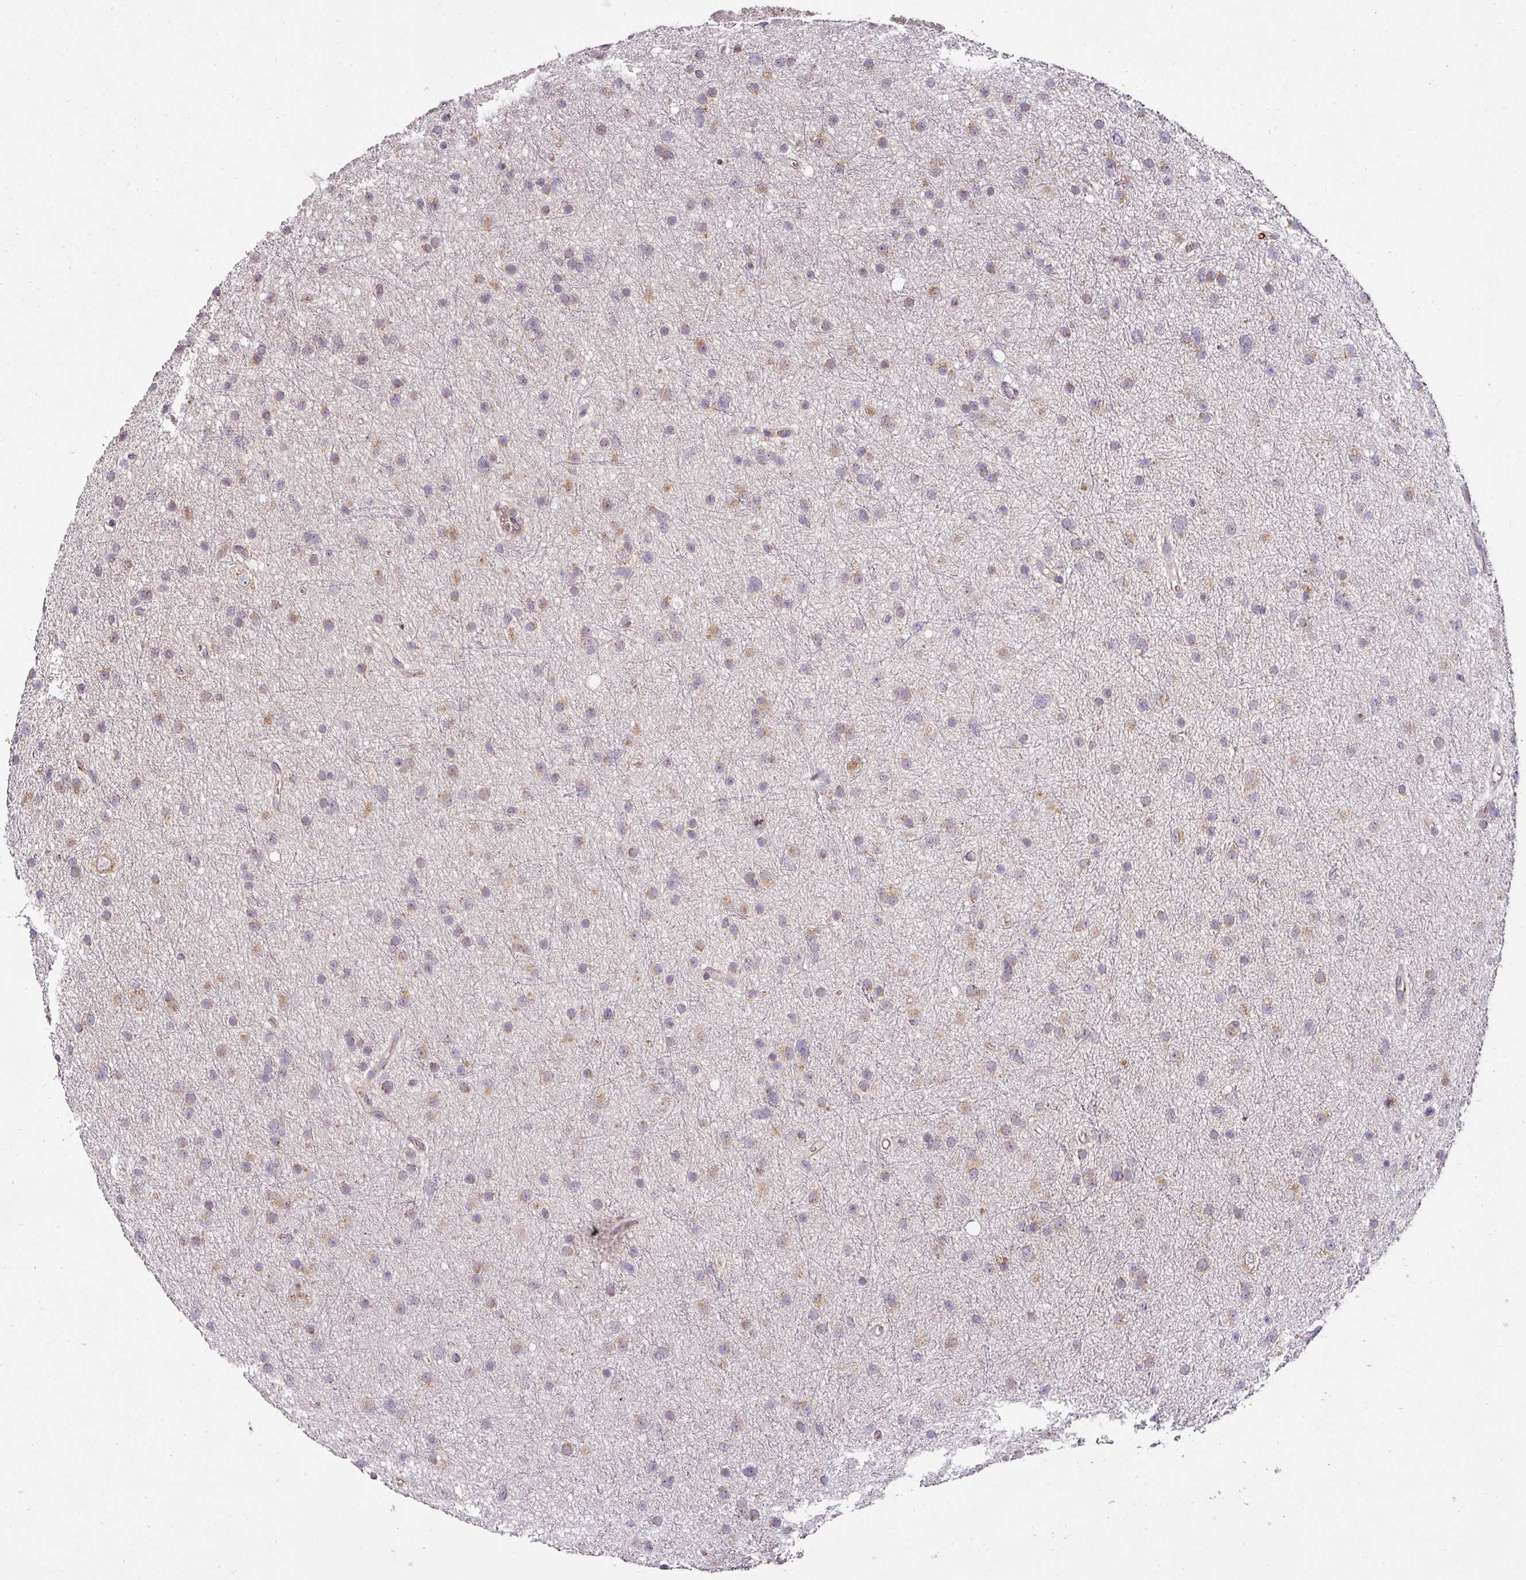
{"staining": {"intensity": "weak", "quantity": ">75%", "location": "cytoplasmic/membranous"}, "tissue": "glioma", "cell_type": "Tumor cells", "image_type": "cancer", "snomed": [{"axis": "morphology", "description": "Glioma, malignant, Low grade"}, {"axis": "topography", "description": "Cerebral cortex"}], "caption": "Weak cytoplasmic/membranous positivity for a protein is present in approximately >75% of tumor cells of malignant glioma (low-grade) using immunohistochemistry (IHC).", "gene": "SKIC2", "patient": {"sex": "female", "age": 39}}